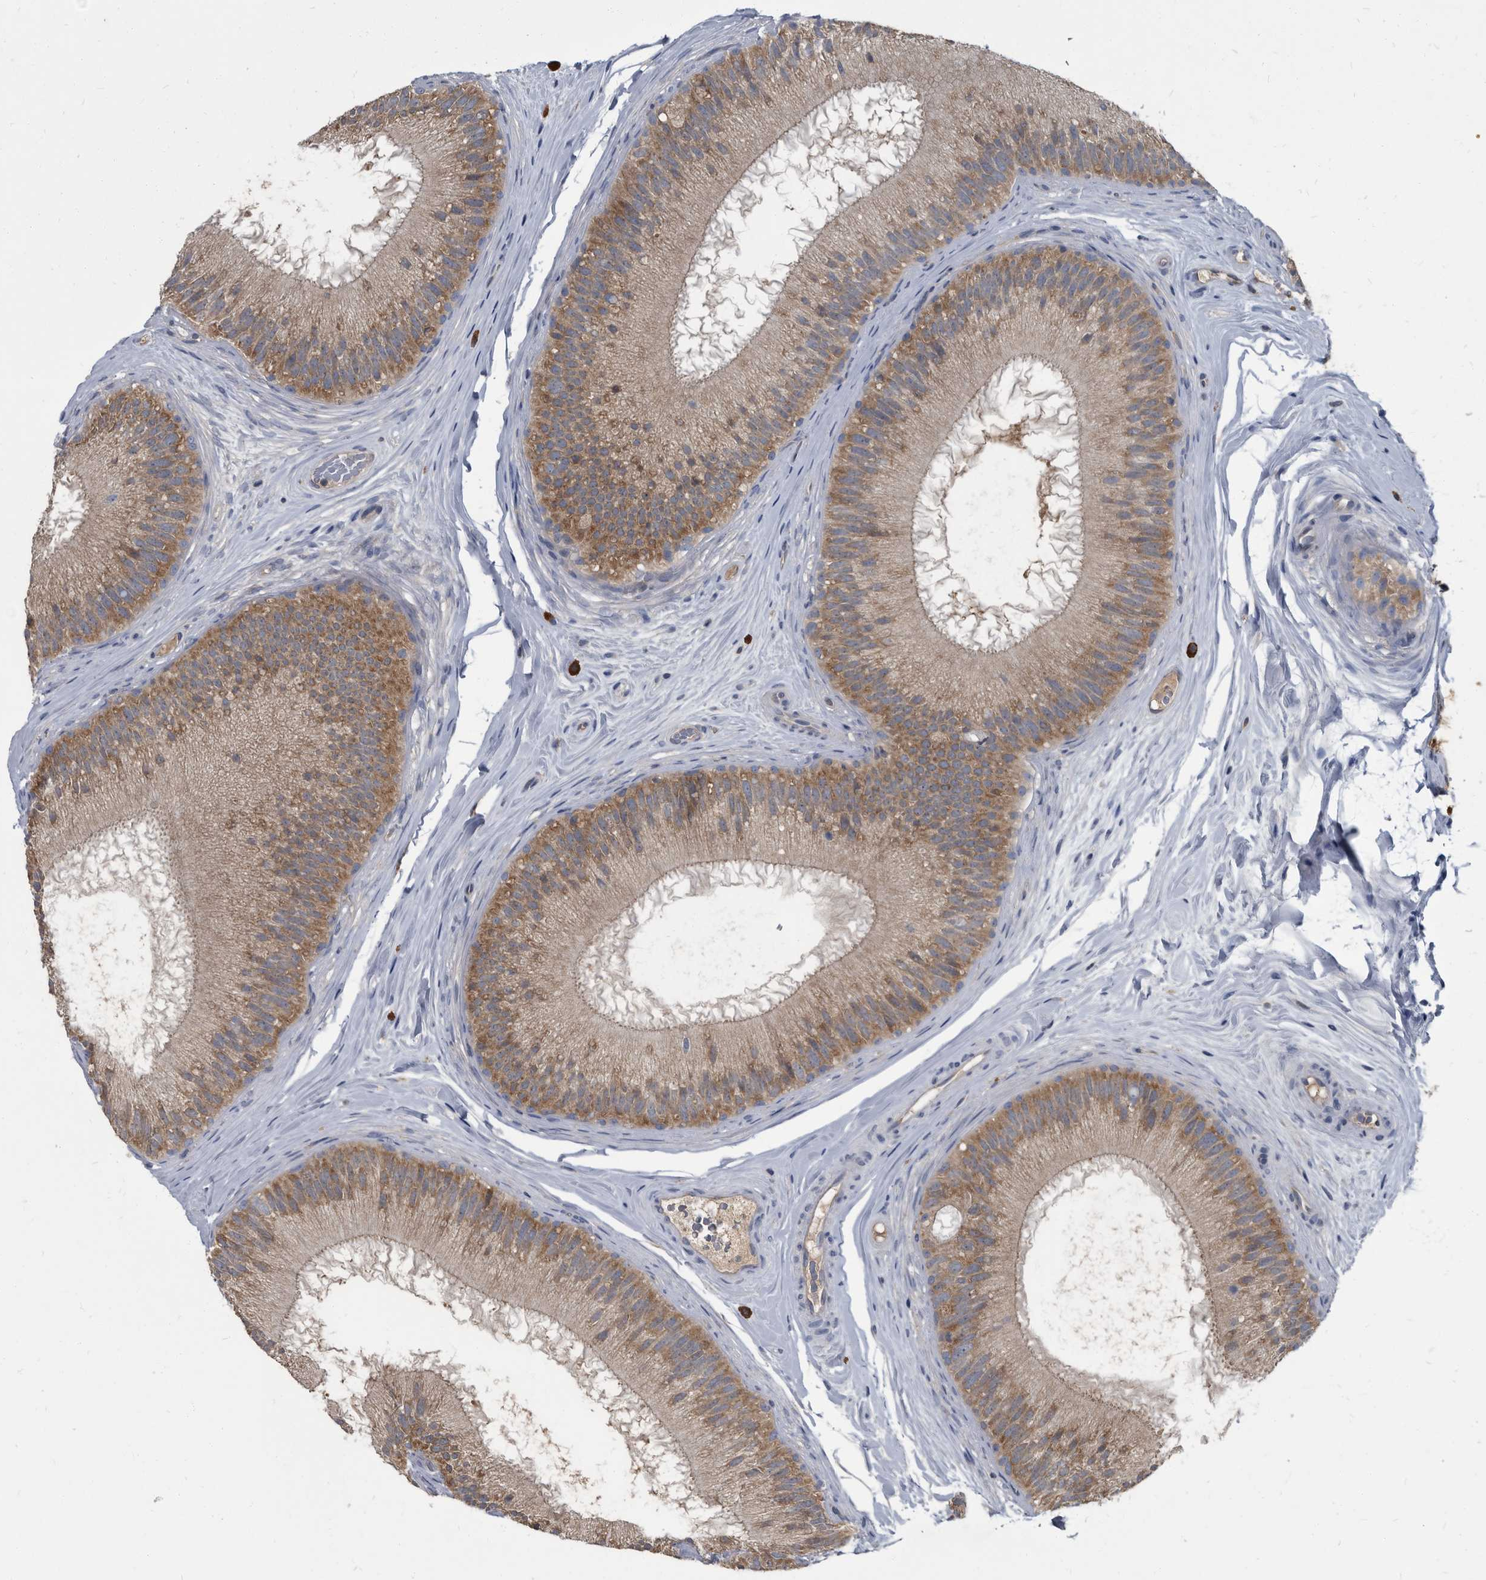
{"staining": {"intensity": "moderate", "quantity": "25%-75%", "location": "cytoplasmic/membranous"}, "tissue": "epididymis", "cell_type": "Glandular cells", "image_type": "normal", "snomed": [{"axis": "morphology", "description": "Normal tissue, NOS"}, {"axis": "topography", "description": "Epididymis"}], "caption": "This is a micrograph of immunohistochemistry (IHC) staining of benign epididymis, which shows moderate staining in the cytoplasmic/membranous of glandular cells.", "gene": "CDV3", "patient": {"sex": "male", "age": 45}}